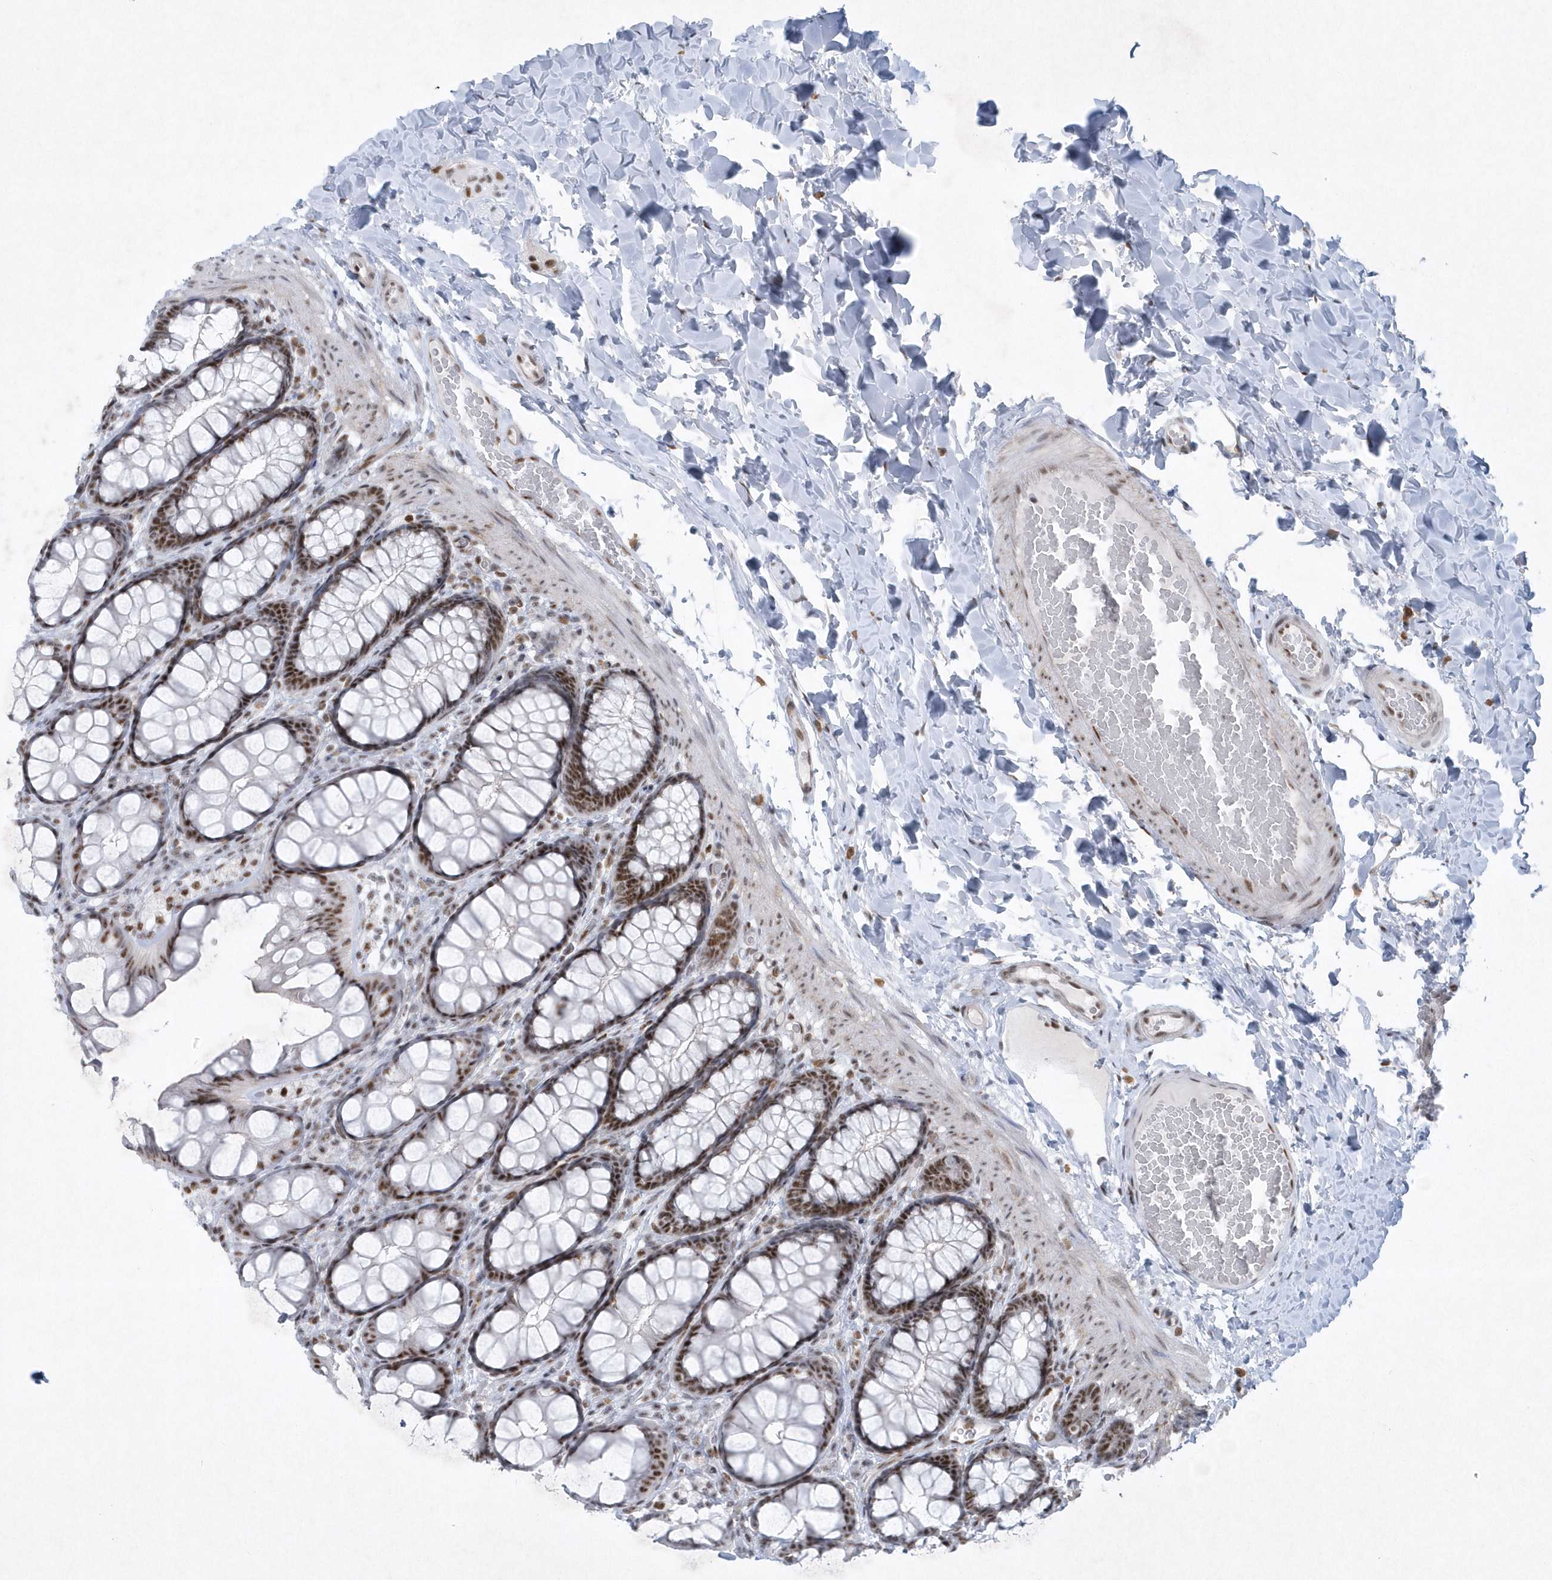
{"staining": {"intensity": "moderate", "quantity": ">75%", "location": "nuclear"}, "tissue": "colon", "cell_type": "Endothelial cells", "image_type": "normal", "snomed": [{"axis": "morphology", "description": "Normal tissue, NOS"}, {"axis": "topography", "description": "Colon"}], "caption": "Human colon stained with a brown dye demonstrates moderate nuclear positive expression in approximately >75% of endothelial cells.", "gene": "DCLRE1A", "patient": {"sex": "male", "age": 47}}